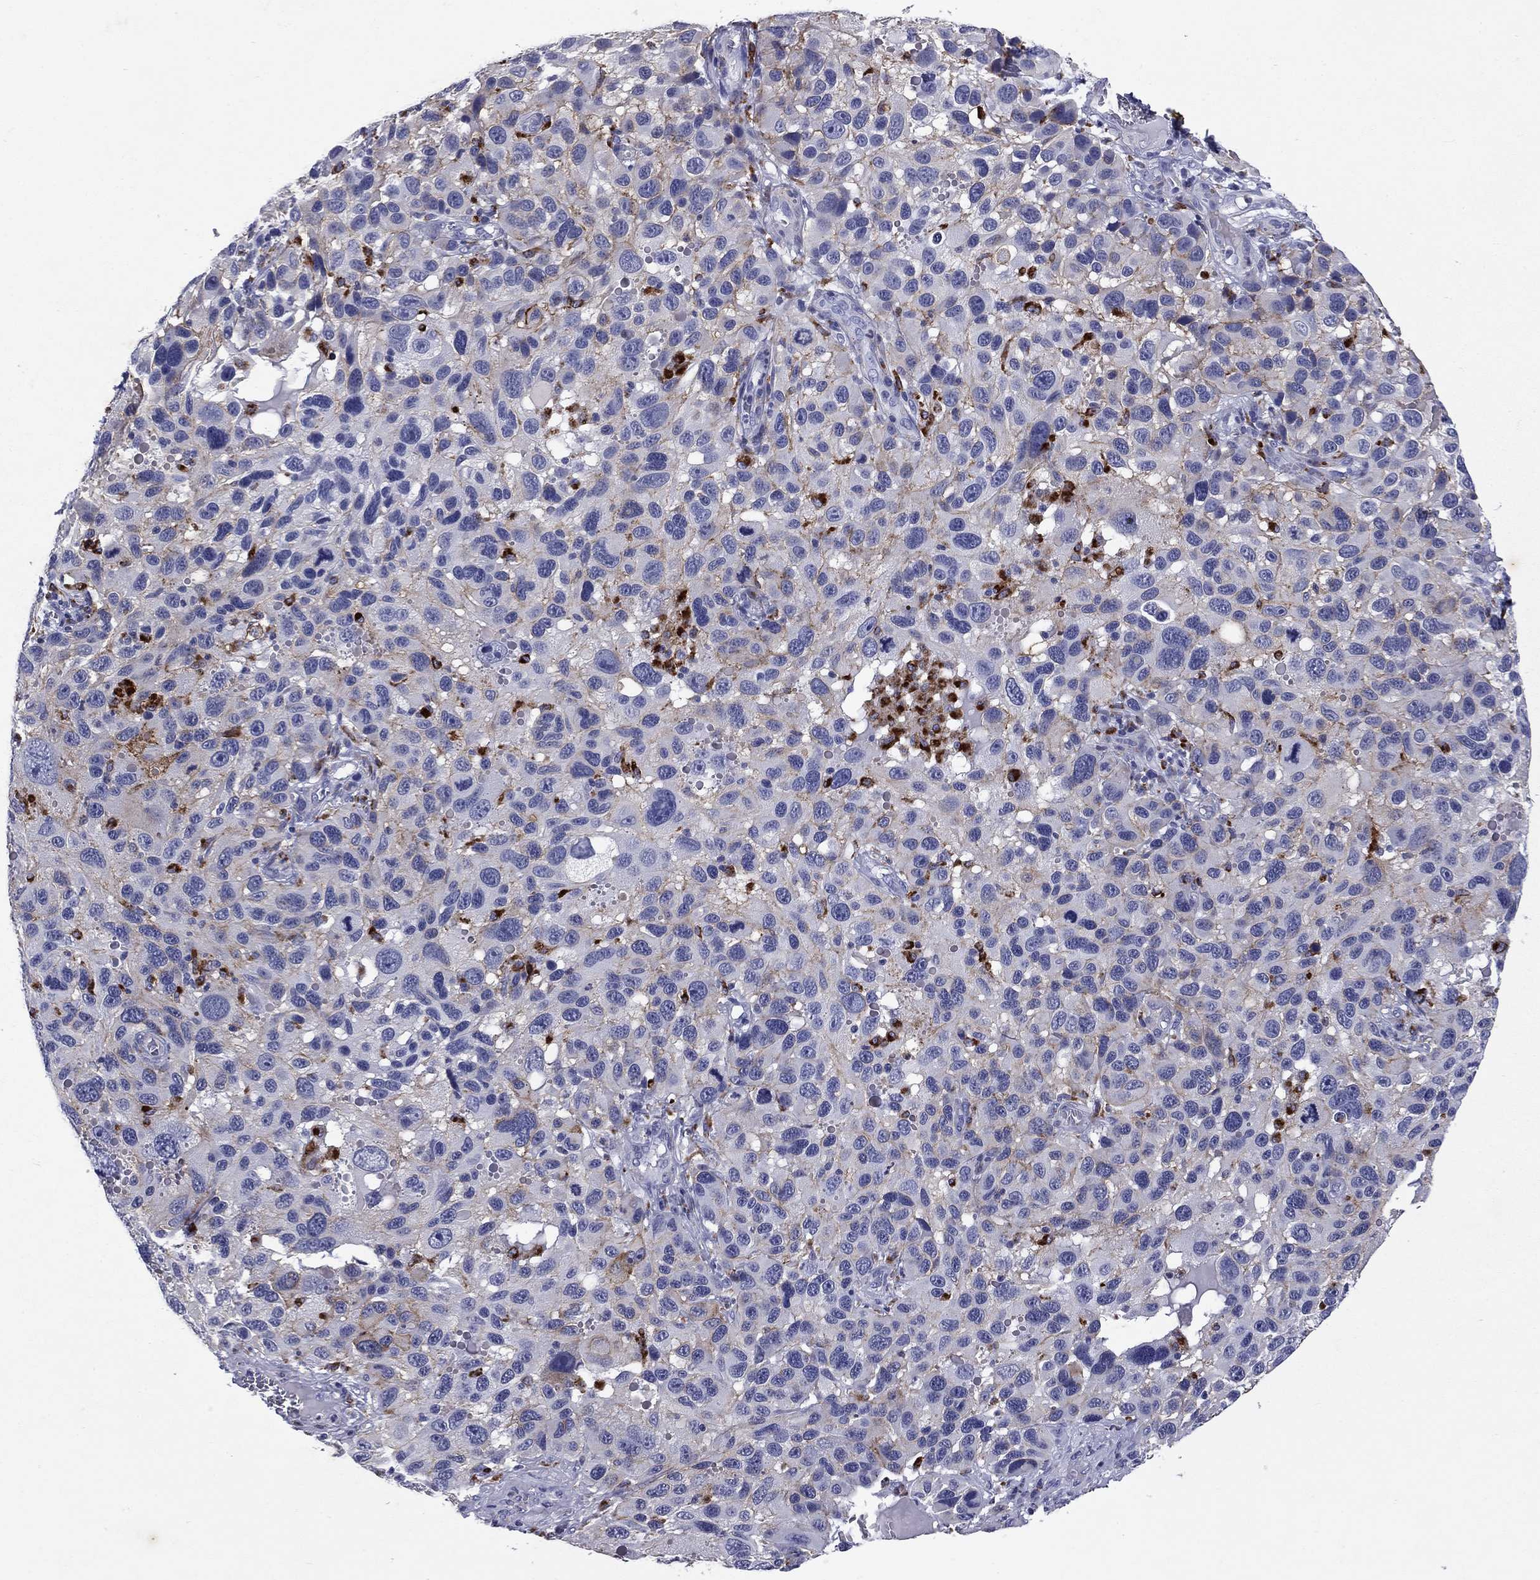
{"staining": {"intensity": "weak", "quantity": "<25%", "location": "cytoplasmic/membranous"}, "tissue": "melanoma", "cell_type": "Tumor cells", "image_type": "cancer", "snomed": [{"axis": "morphology", "description": "Malignant melanoma, NOS"}, {"axis": "topography", "description": "Skin"}], "caption": "This is an IHC photomicrograph of malignant melanoma. There is no positivity in tumor cells.", "gene": "MADCAM1", "patient": {"sex": "male", "age": 53}}